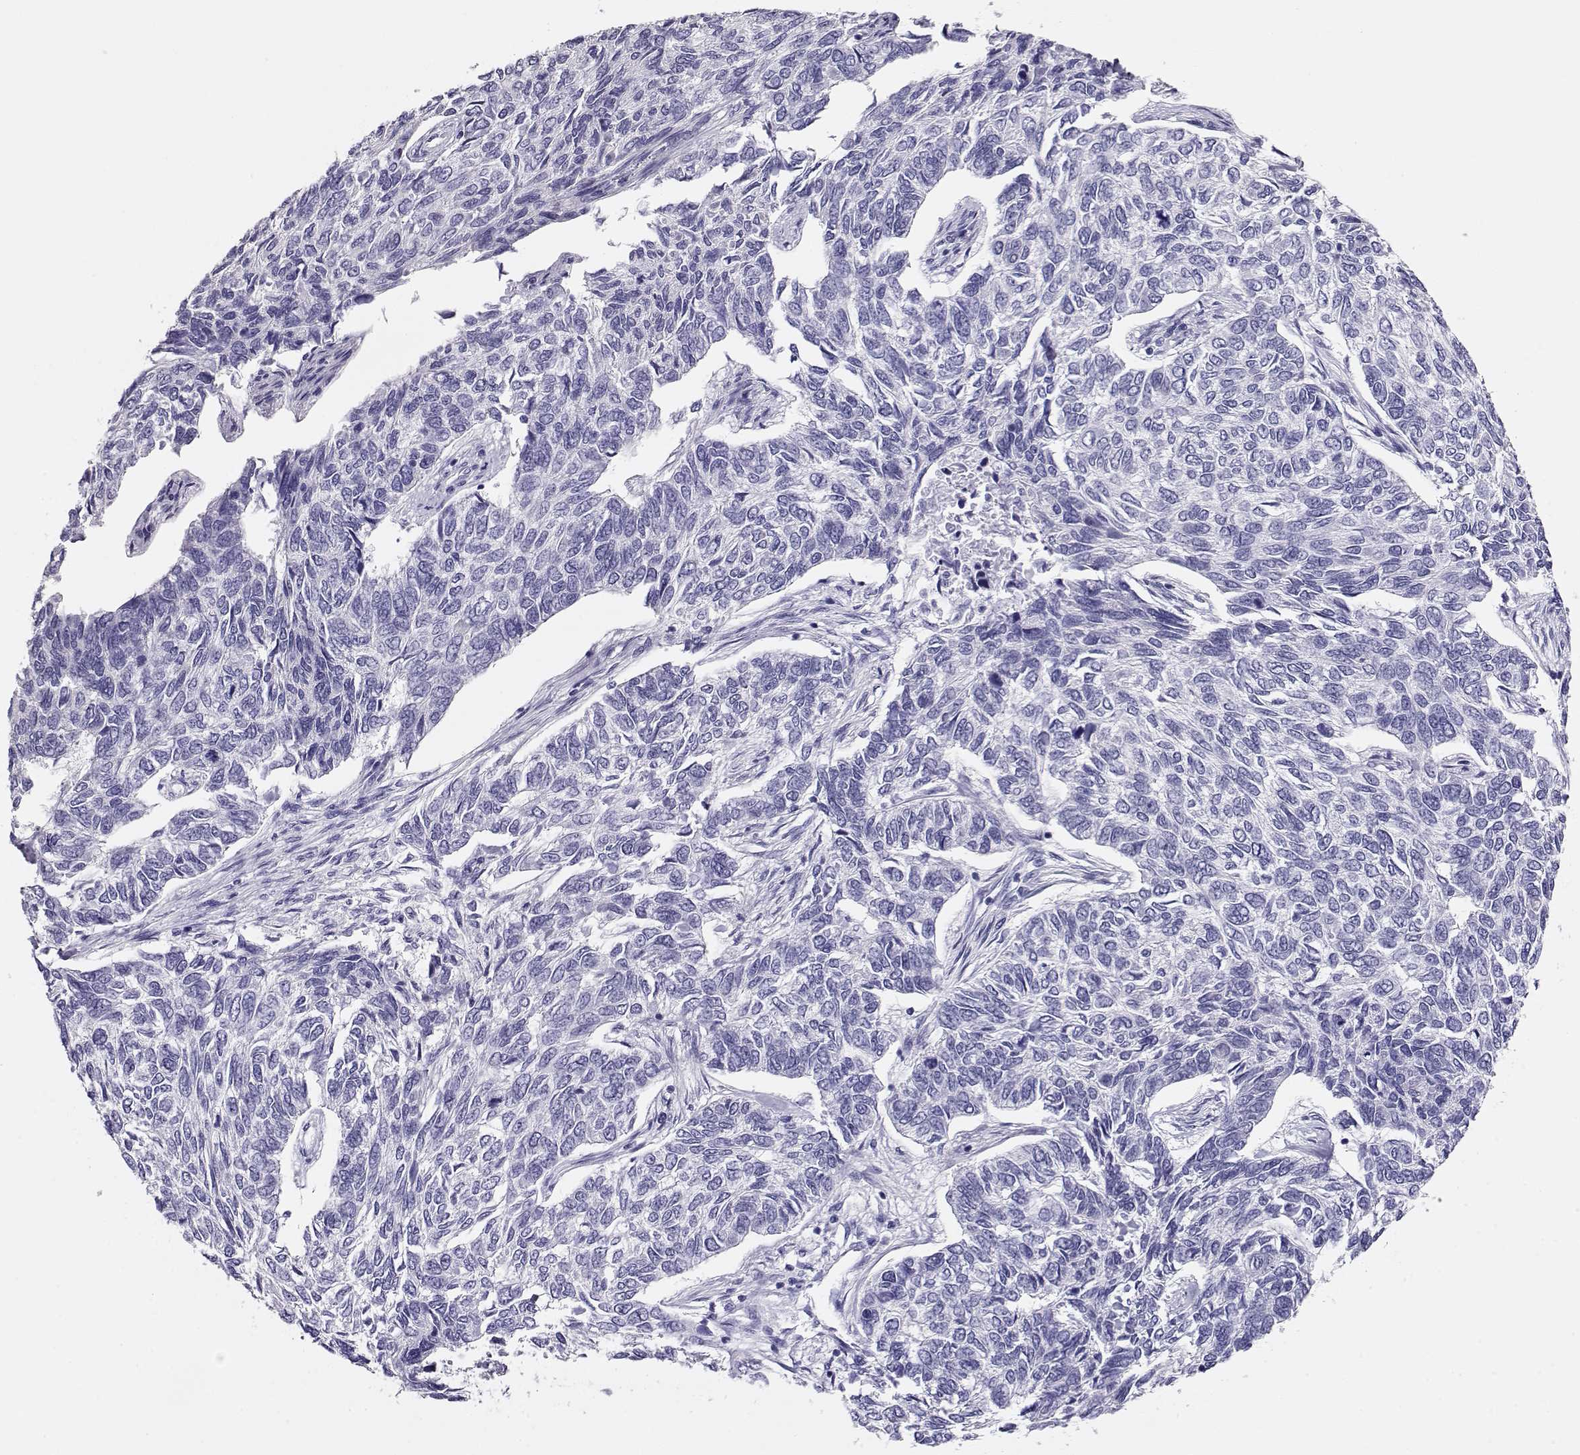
{"staining": {"intensity": "negative", "quantity": "none", "location": "none"}, "tissue": "skin cancer", "cell_type": "Tumor cells", "image_type": "cancer", "snomed": [{"axis": "morphology", "description": "Basal cell carcinoma"}, {"axis": "topography", "description": "Skin"}], "caption": "Tumor cells show no significant protein expression in skin cancer (basal cell carcinoma). The staining is performed using DAB brown chromogen with nuclei counter-stained in using hematoxylin.", "gene": "CRX", "patient": {"sex": "female", "age": 65}}